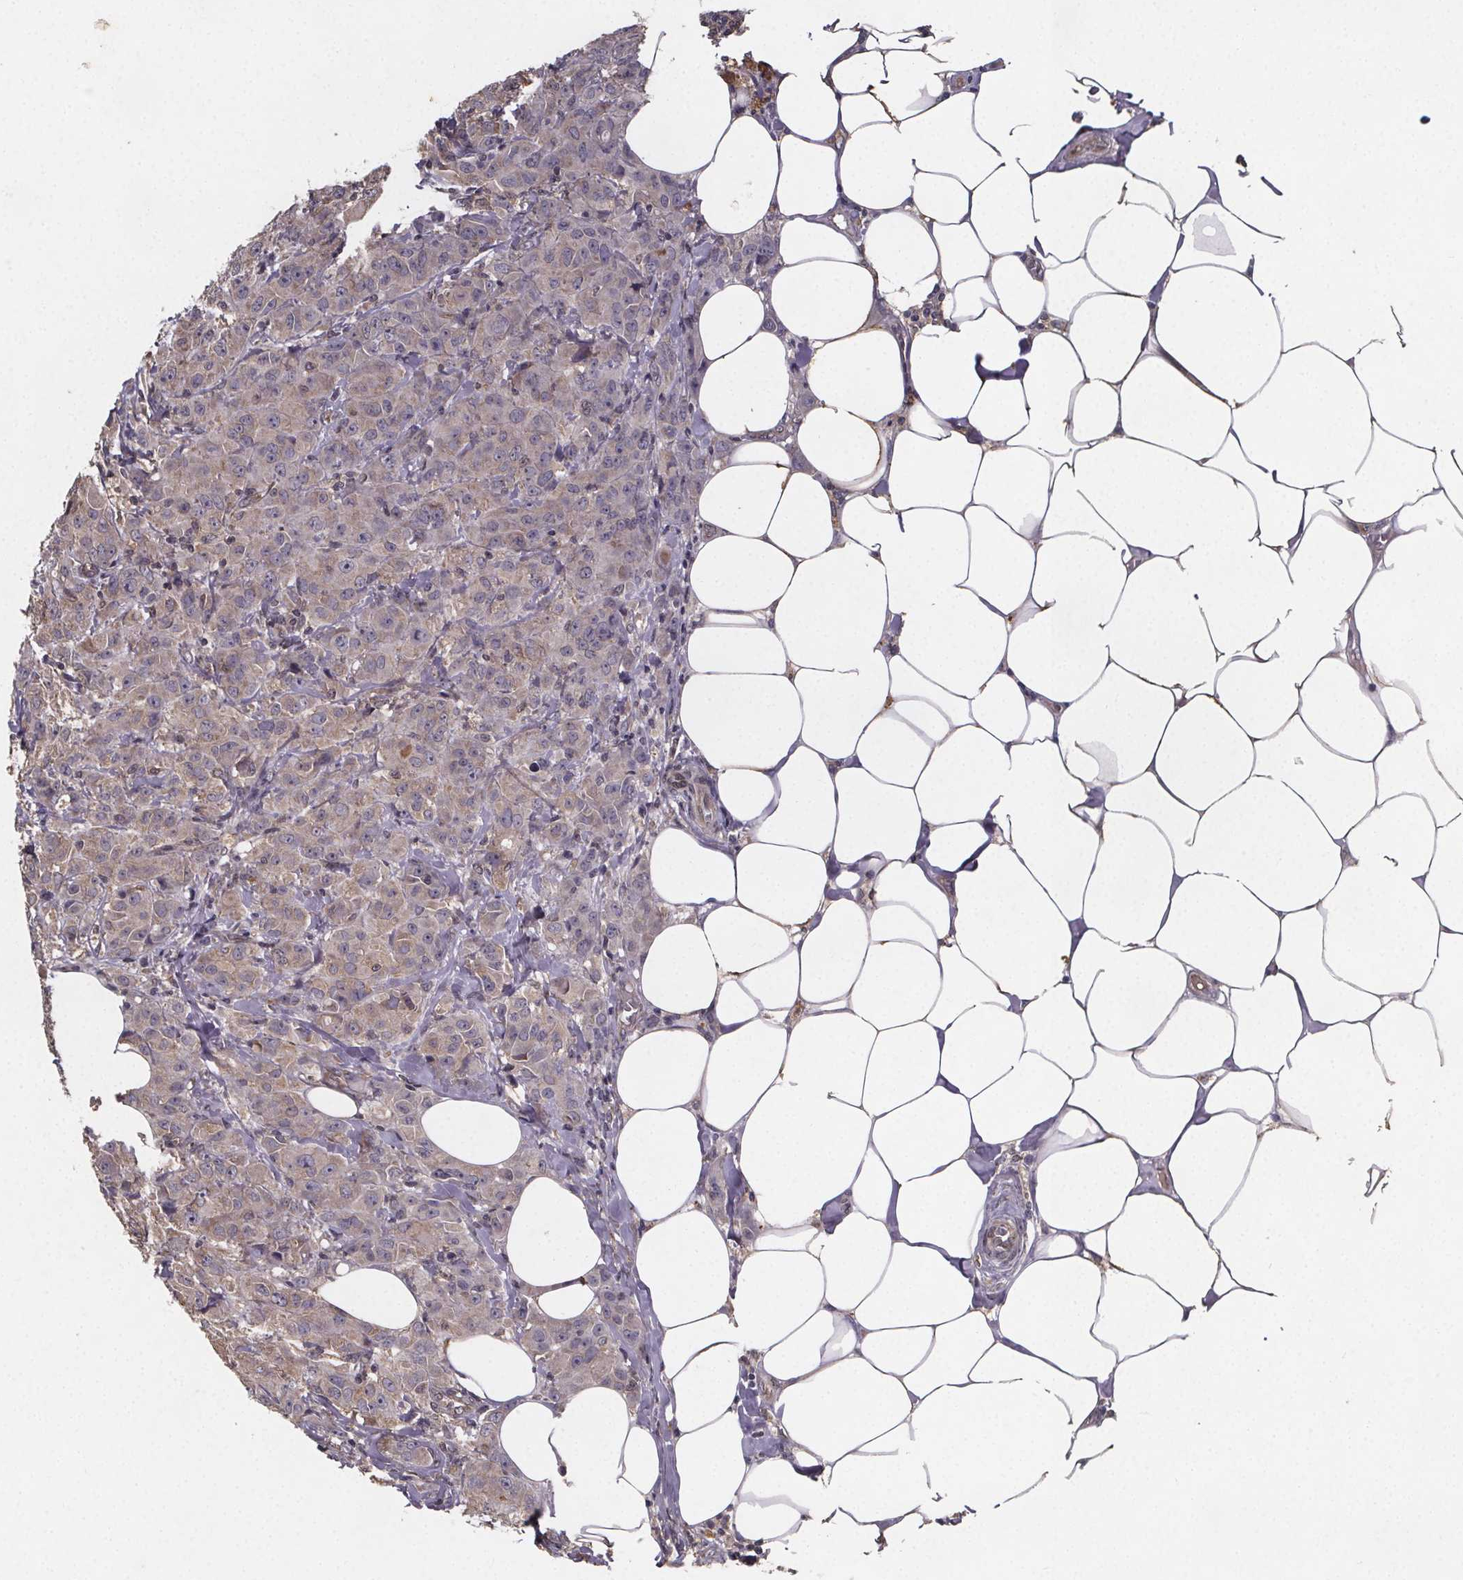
{"staining": {"intensity": "weak", "quantity": "<25%", "location": "cytoplasmic/membranous"}, "tissue": "breast cancer", "cell_type": "Tumor cells", "image_type": "cancer", "snomed": [{"axis": "morphology", "description": "Normal tissue, NOS"}, {"axis": "morphology", "description": "Duct carcinoma"}, {"axis": "topography", "description": "Breast"}], "caption": "DAB immunohistochemical staining of intraductal carcinoma (breast) shows no significant positivity in tumor cells.", "gene": "PIERCE2", "patient": {"sex": "female", "age": 43}}